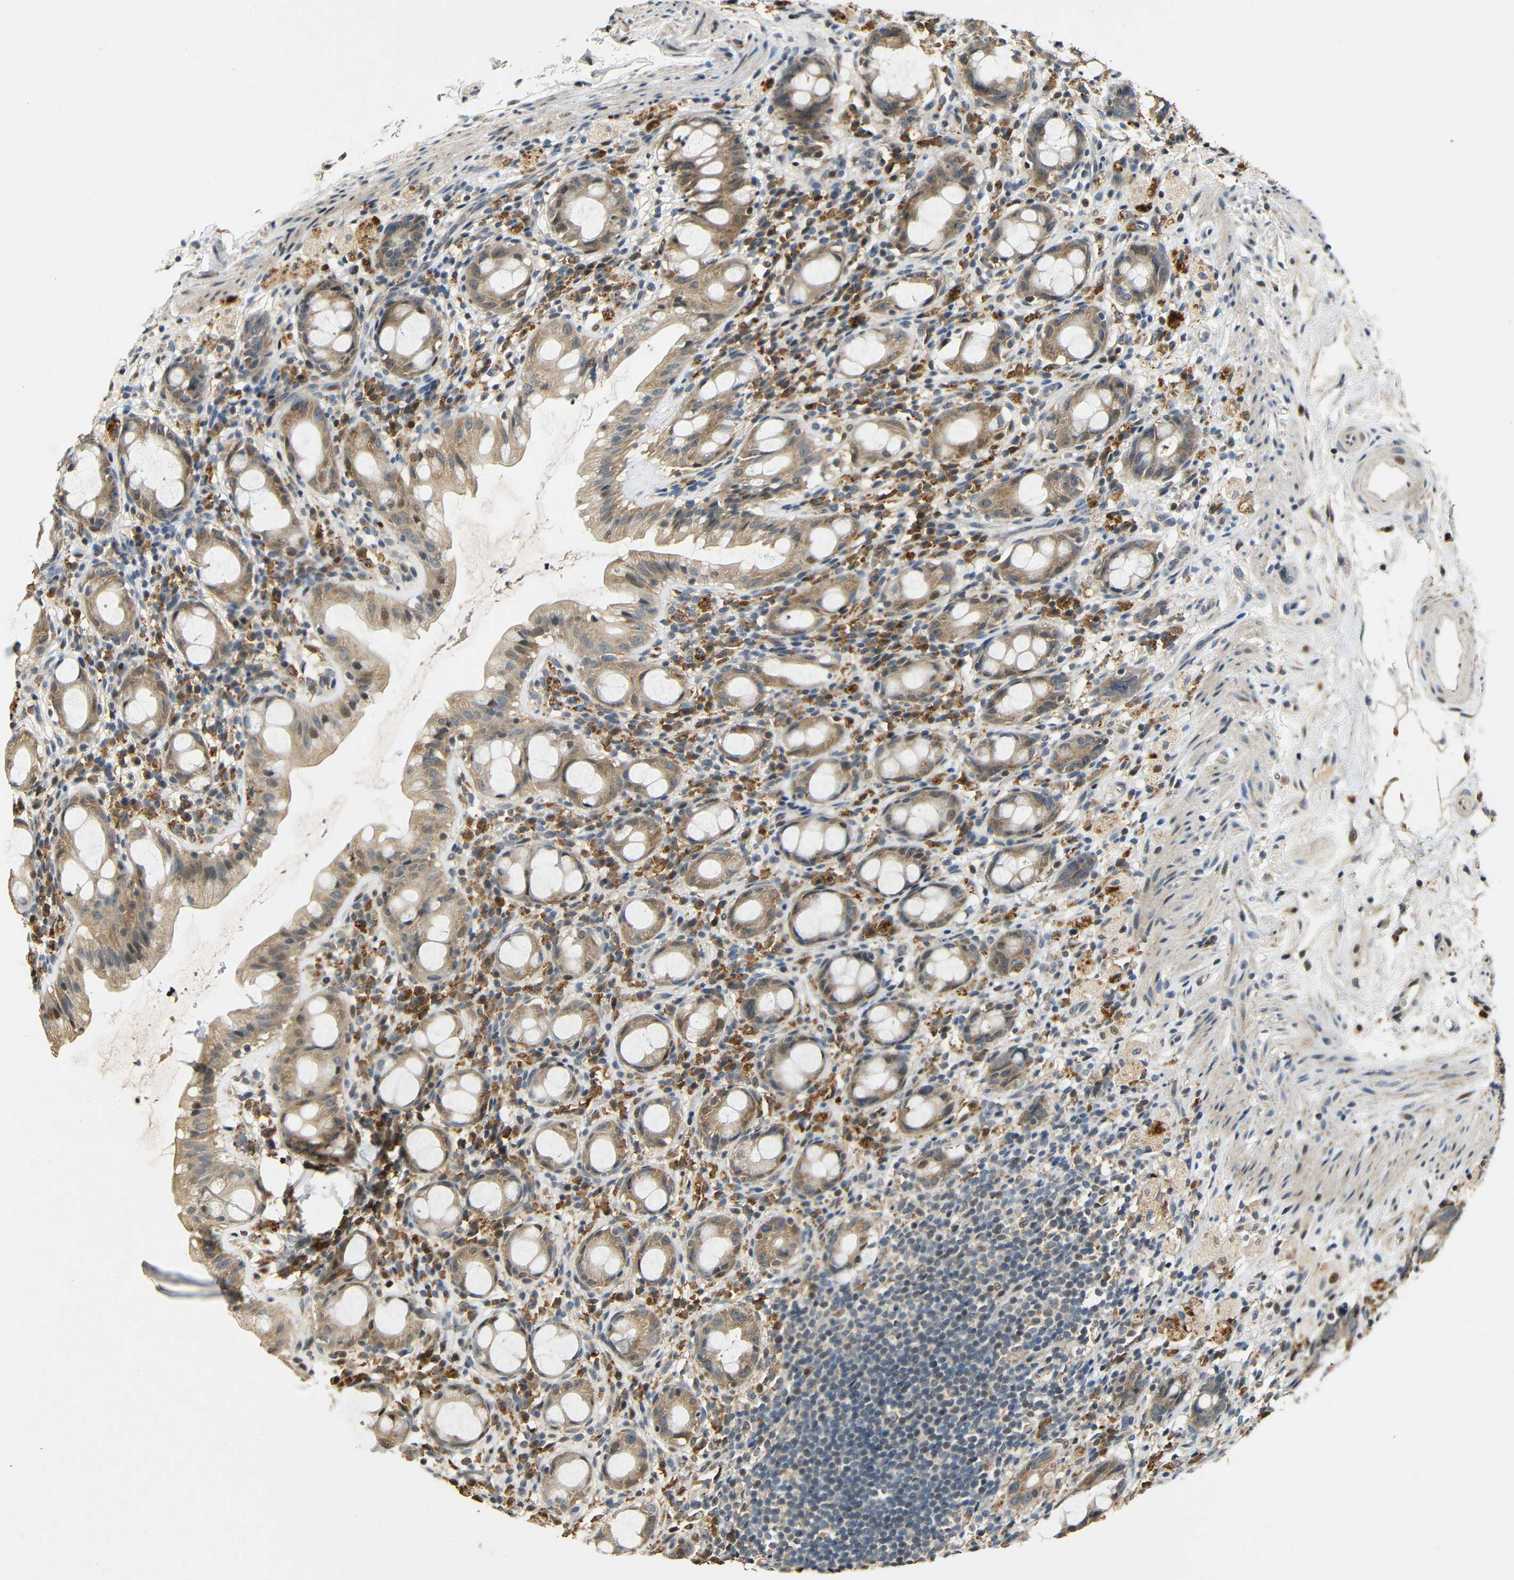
{"staining": {"intensity": "moderate", "quantity": ">75%", "location": "cytoplasmic/membranous,nuclear"}, "tissue": "rectum", "cell_type": "Glandular cells", "image_type": "normal", "snomed": [{"axis": "morphology", "description": "Normal tissue, NOS"}, {"axis": "topography", "description": "Rectum"}], "caption": "A micrograph showing moderate cytoplasmic/membranous,nuclear expression in about >75% of glandular cells in unremarkable rectum, as visualized by brown immunohistochemical staining.", "gene": "KAZALD1", "patient": {"sex": "male", "age": 44}}